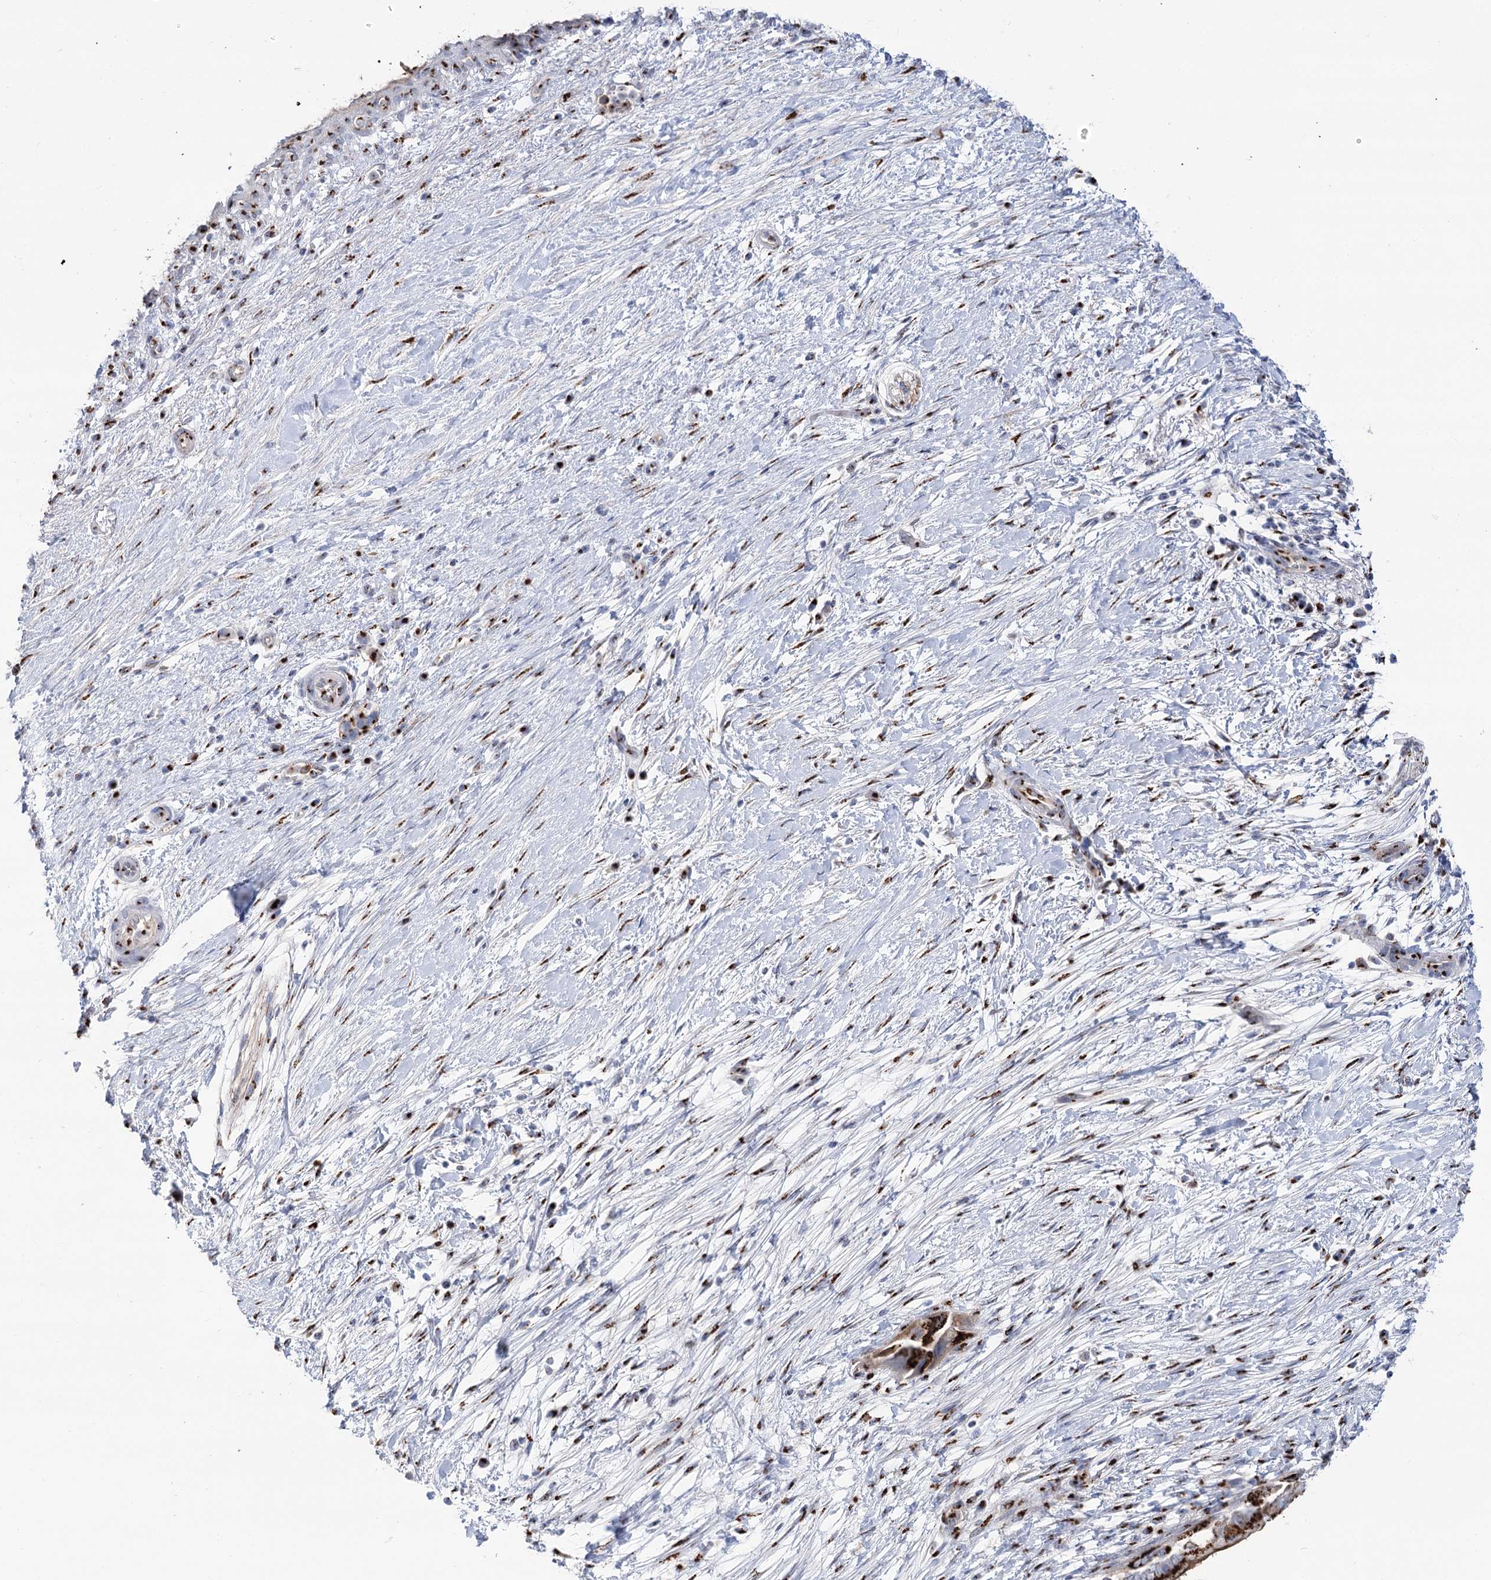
{"staining": {"intensity": "strong", "quantity": ">75%", "location": "cytoplasmic/membranous"}, "tissue": "pancreatic cancer", "cell_type": "Tumor cells", "image_type": "cancer", "snomed": [{"axis": "morphology", "description": "Adenocarcinoma, NOS"}, {"axis": "topography", "description": "Pancreas"}], "caption": "A brown stain labels strong cytoplasmic/membranous expression of a protein in adenocarcinoma (pancreatic) tumor cells. (DAB (3,3'-diaminobenzidine) IHC, brown staining for protein, blue staining for nuclei).", "gene": "TMEM165", "patient": {"sex": "male", "age": 68}}